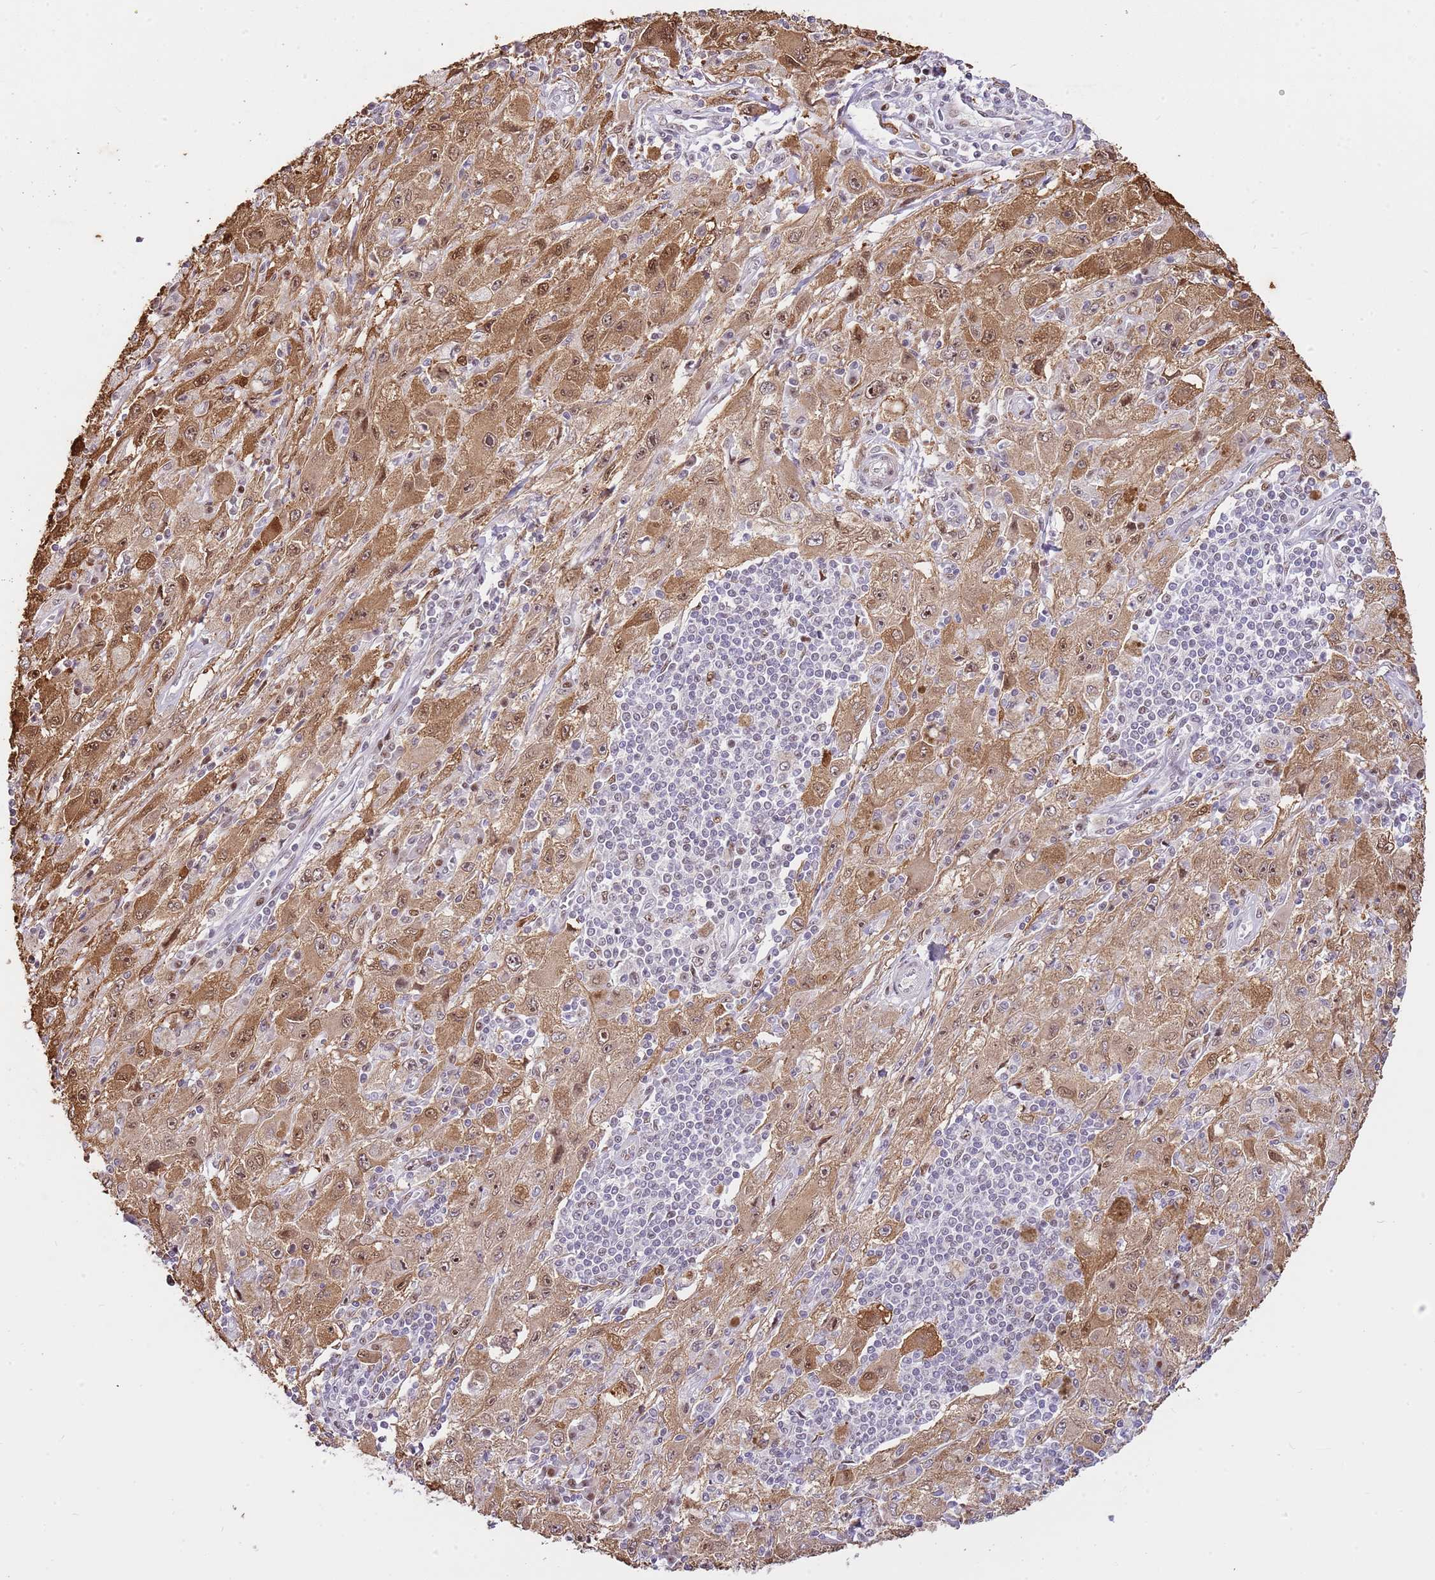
{"staining": {"intensity": "moderate", "quantity": ">75%", "location": "cytoplasmic/membranous,nuclear"}, "tissue": "melanoma", "cell_type": "Tumor cells", "image_type": "cancer", "snomed": [{"axis": "morphology", "description": "Malignant melanoma, Metastatic site"}, {"axis": "topography", "description": "Skin"}], "caption": "Moderate cytoplasmic/membranous and nuclear protein expression is appreciated in about >75% of tumor cells in malignant melanoma (metastatic site).", "gene": "RFK", "patient": {"sex": "male", "age": 53}}